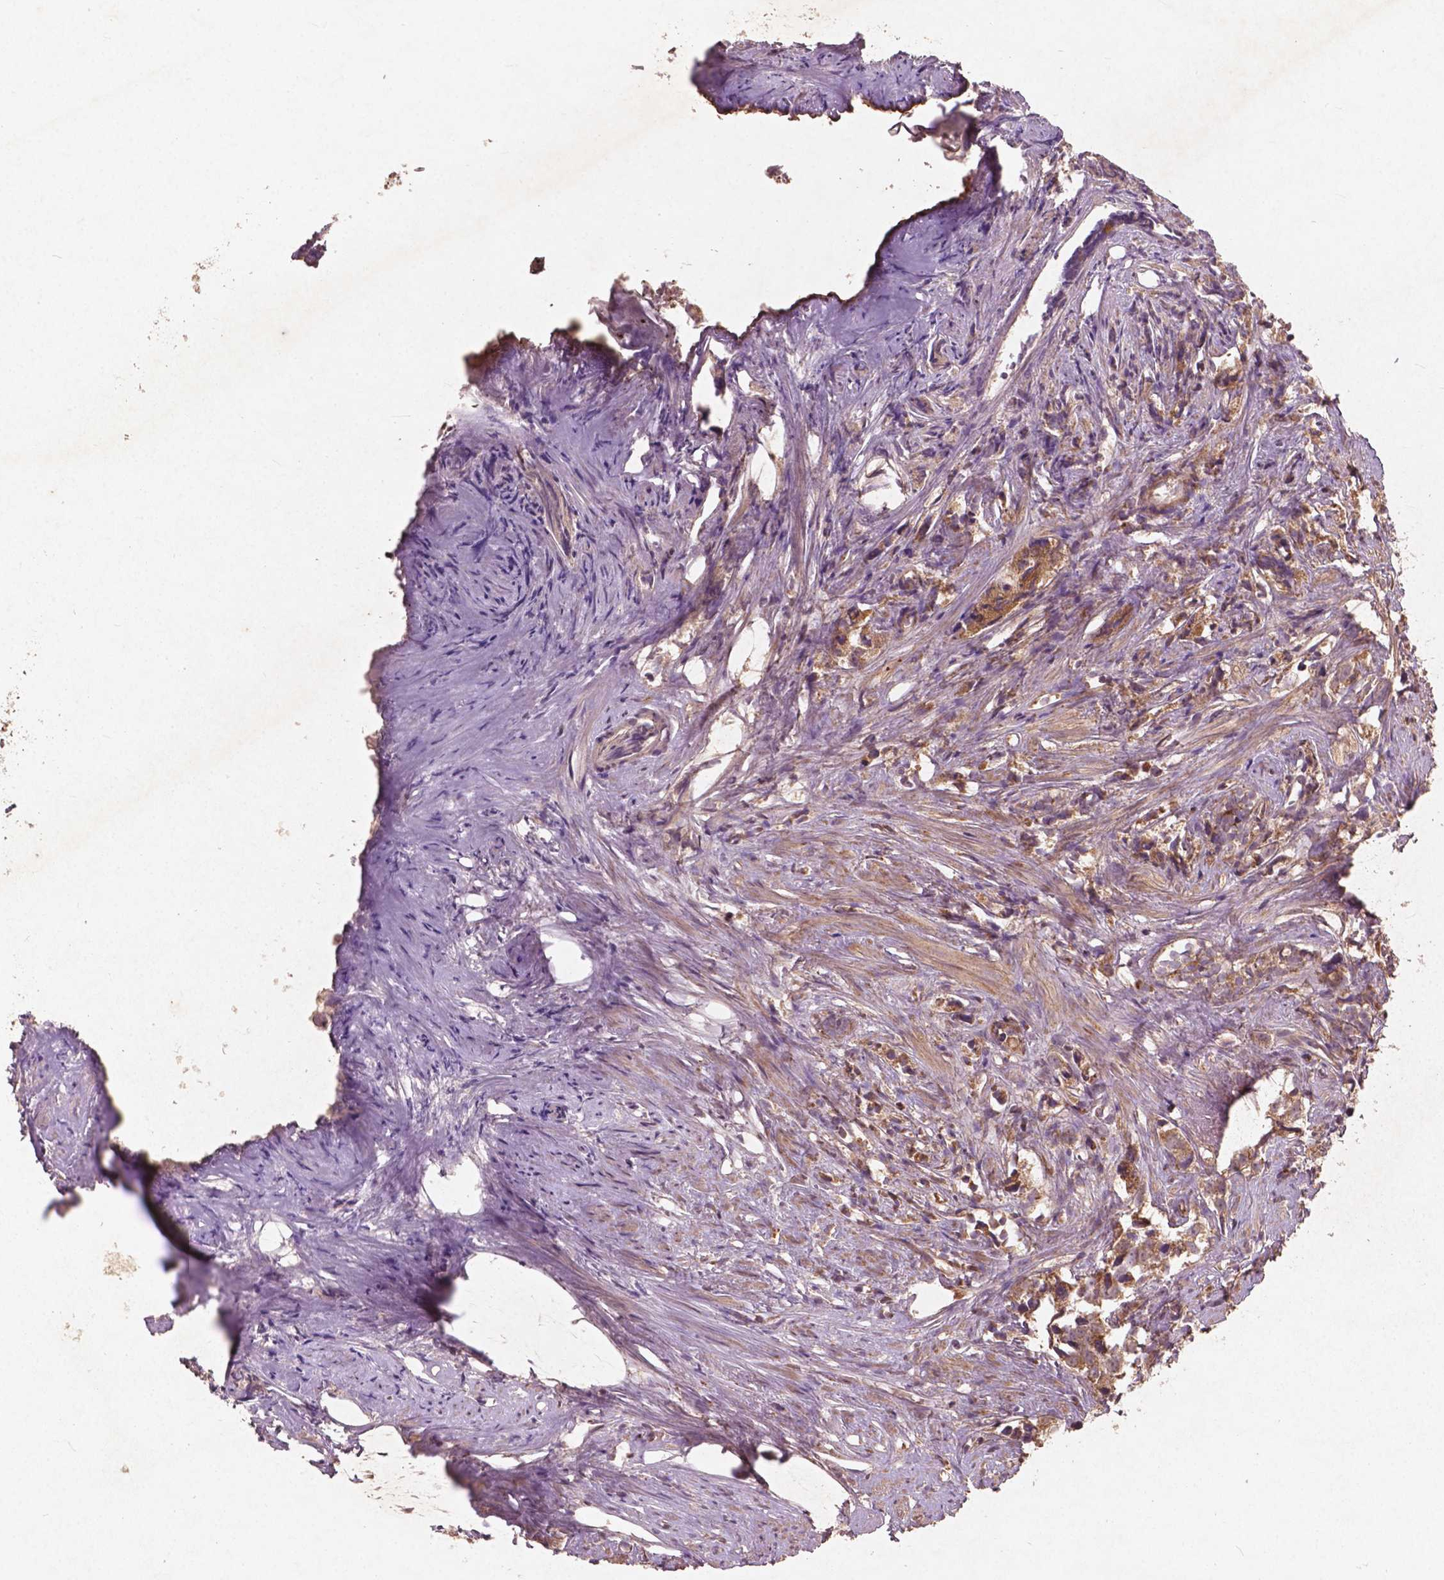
{"staining": {"intensity": "moderate", "quantity": ">75%", "location": "cytoplasmic/membranous"}, "tissue": "prostate cancer", "cell_type": "Tumor cells", "image_type": "cancer", "snomed": [{"axis": "morphology", "description": "Adenocarcinoma, High grade"}, {"axis": "topography", "description": "Prostate"}], "caption": "Protein analysis of adenocarcinoma (high-grade) (prostate) tissue shows moderate cytoplasmic/membranous staining in about >75% of tumor cells. Using DAB (brown) and hematoxylin (blue) stains, captured at high magnification using brightfield microscopy.", "gene": "ST6GALNAC5", "patient": {"sex": "male", "age": 68}}